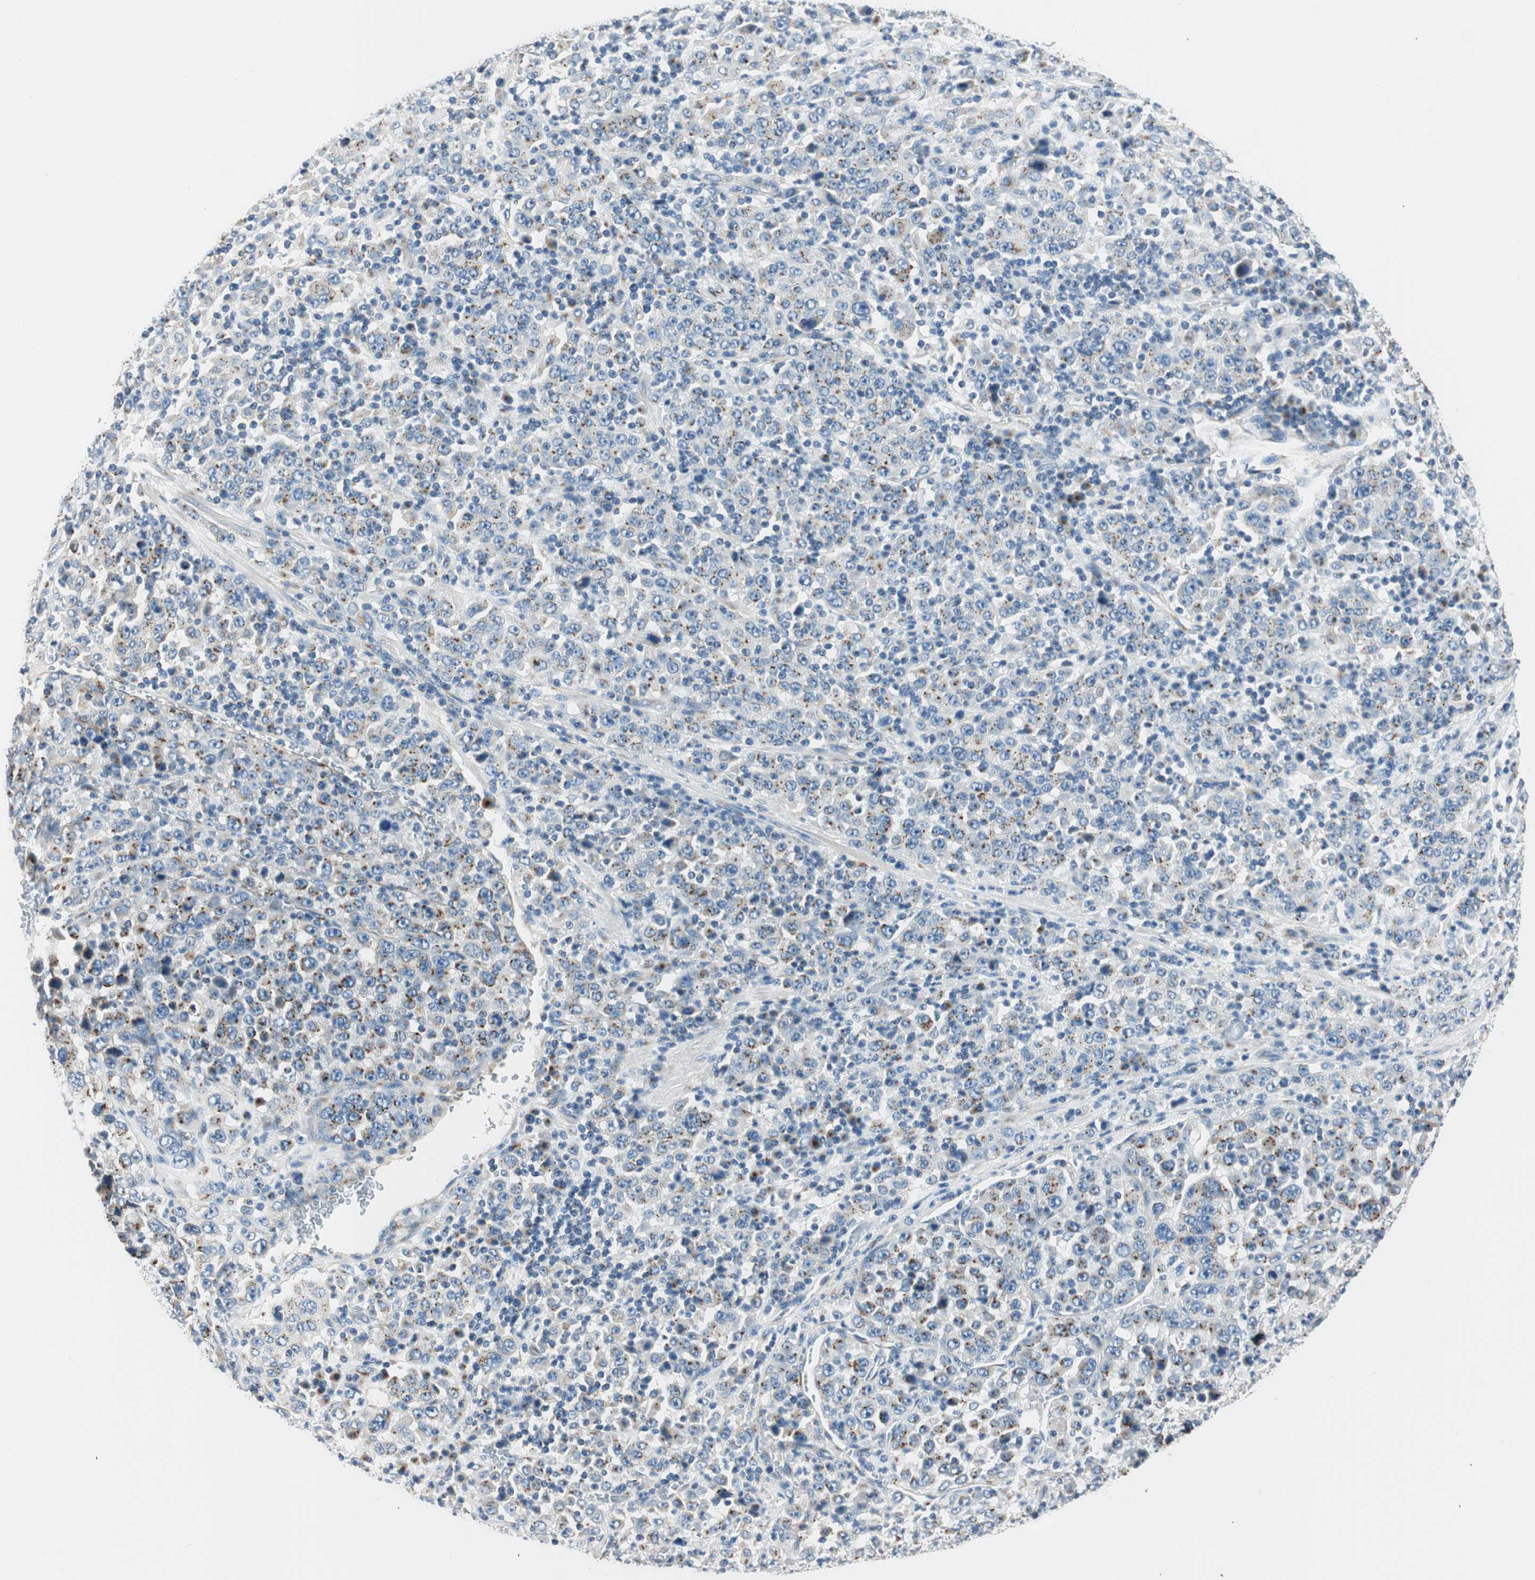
{"staining": {"intensity": "moderate", "quantity": "25%-75%", "location": "cytoplasmic/membranous"}, "tissue": "stomach cancer", "cell_type": "Tumor cells", "image_type": "cancer", "snomed": [{"axis": "morphology", "description": "Normal tissue, NOS"}, {"axis": "morphology", "description": "Adenocarcinoma, NOS"}, {"axis": "topography", "description": "Stomach, upper"}, {"axis": "topography", "description": "Stomach"}], "caption": "The image shows immunohistochemical staining of adenocarcinoma (stomach). There is moderate cytoplasmic/membranous positivity is present in about 25%-75% of tumor cells. The protein is stained brown, and the nuclei are stained in blue (DAB IHC with brightfield microscopy, high magnification).", "gene": "TMF1", "patient": {"sex": "male", "age": 59}}